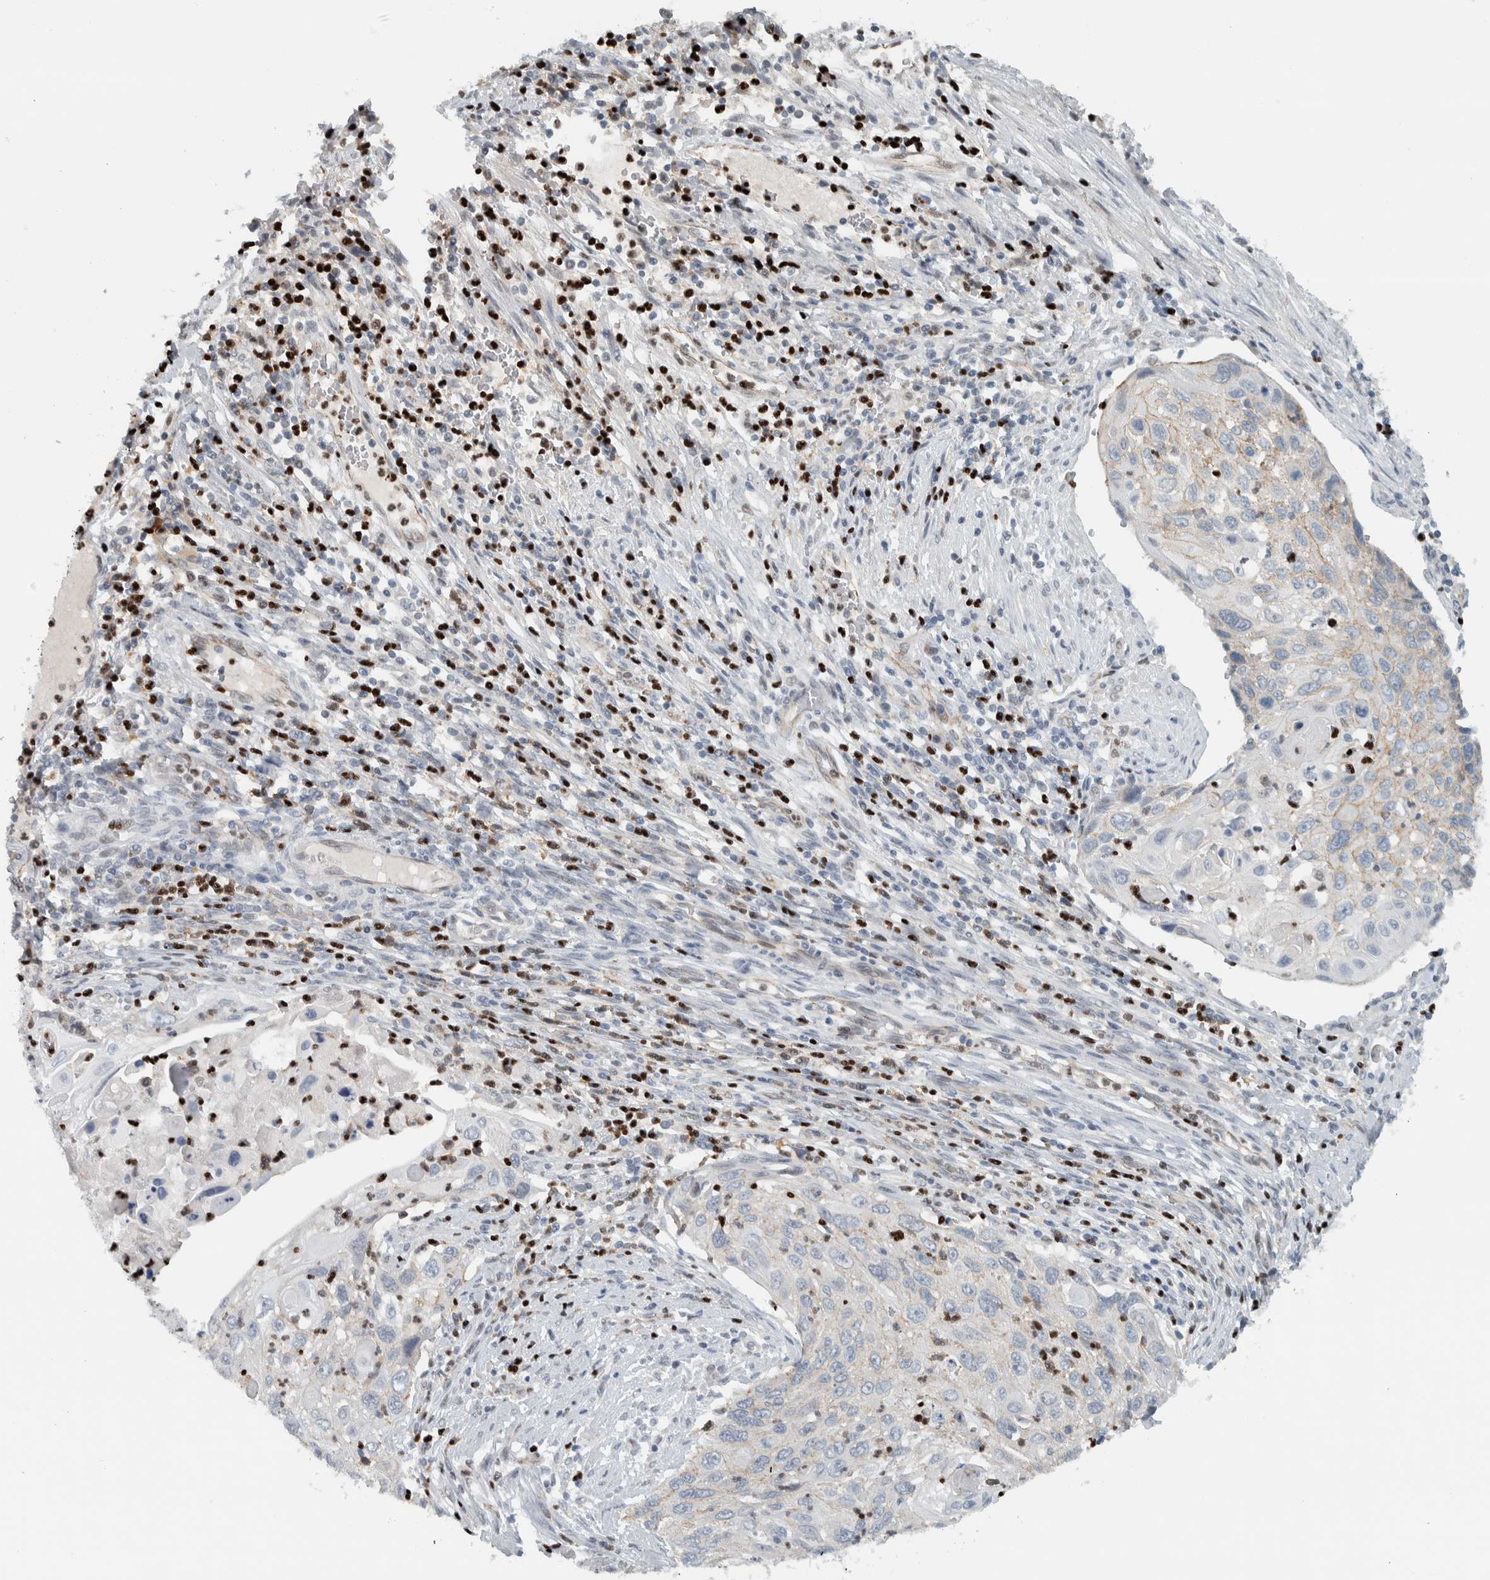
{"staining": {"intensity": "weak", "quantity": "<25%", "location": "cytoplasmic/membranous"}, "tissue": "cervical cancer", "cell_type": "Tumor cells", "image_type": "cancer", "snomed": [{"axis": "morphology", "description": "Squamous cell carcinoma, NOS"}, {"axis": "topography", "description": "Cervix"}], "caption": "Immunohistochemical staining of cervical cancer reveals no significant expression in tumor cells. (DAB immunohistochemistry (IHC) with hematoxylin counter stain).", "gene": "ADPRM", "patient": {"sex": "female", "age": 70}}